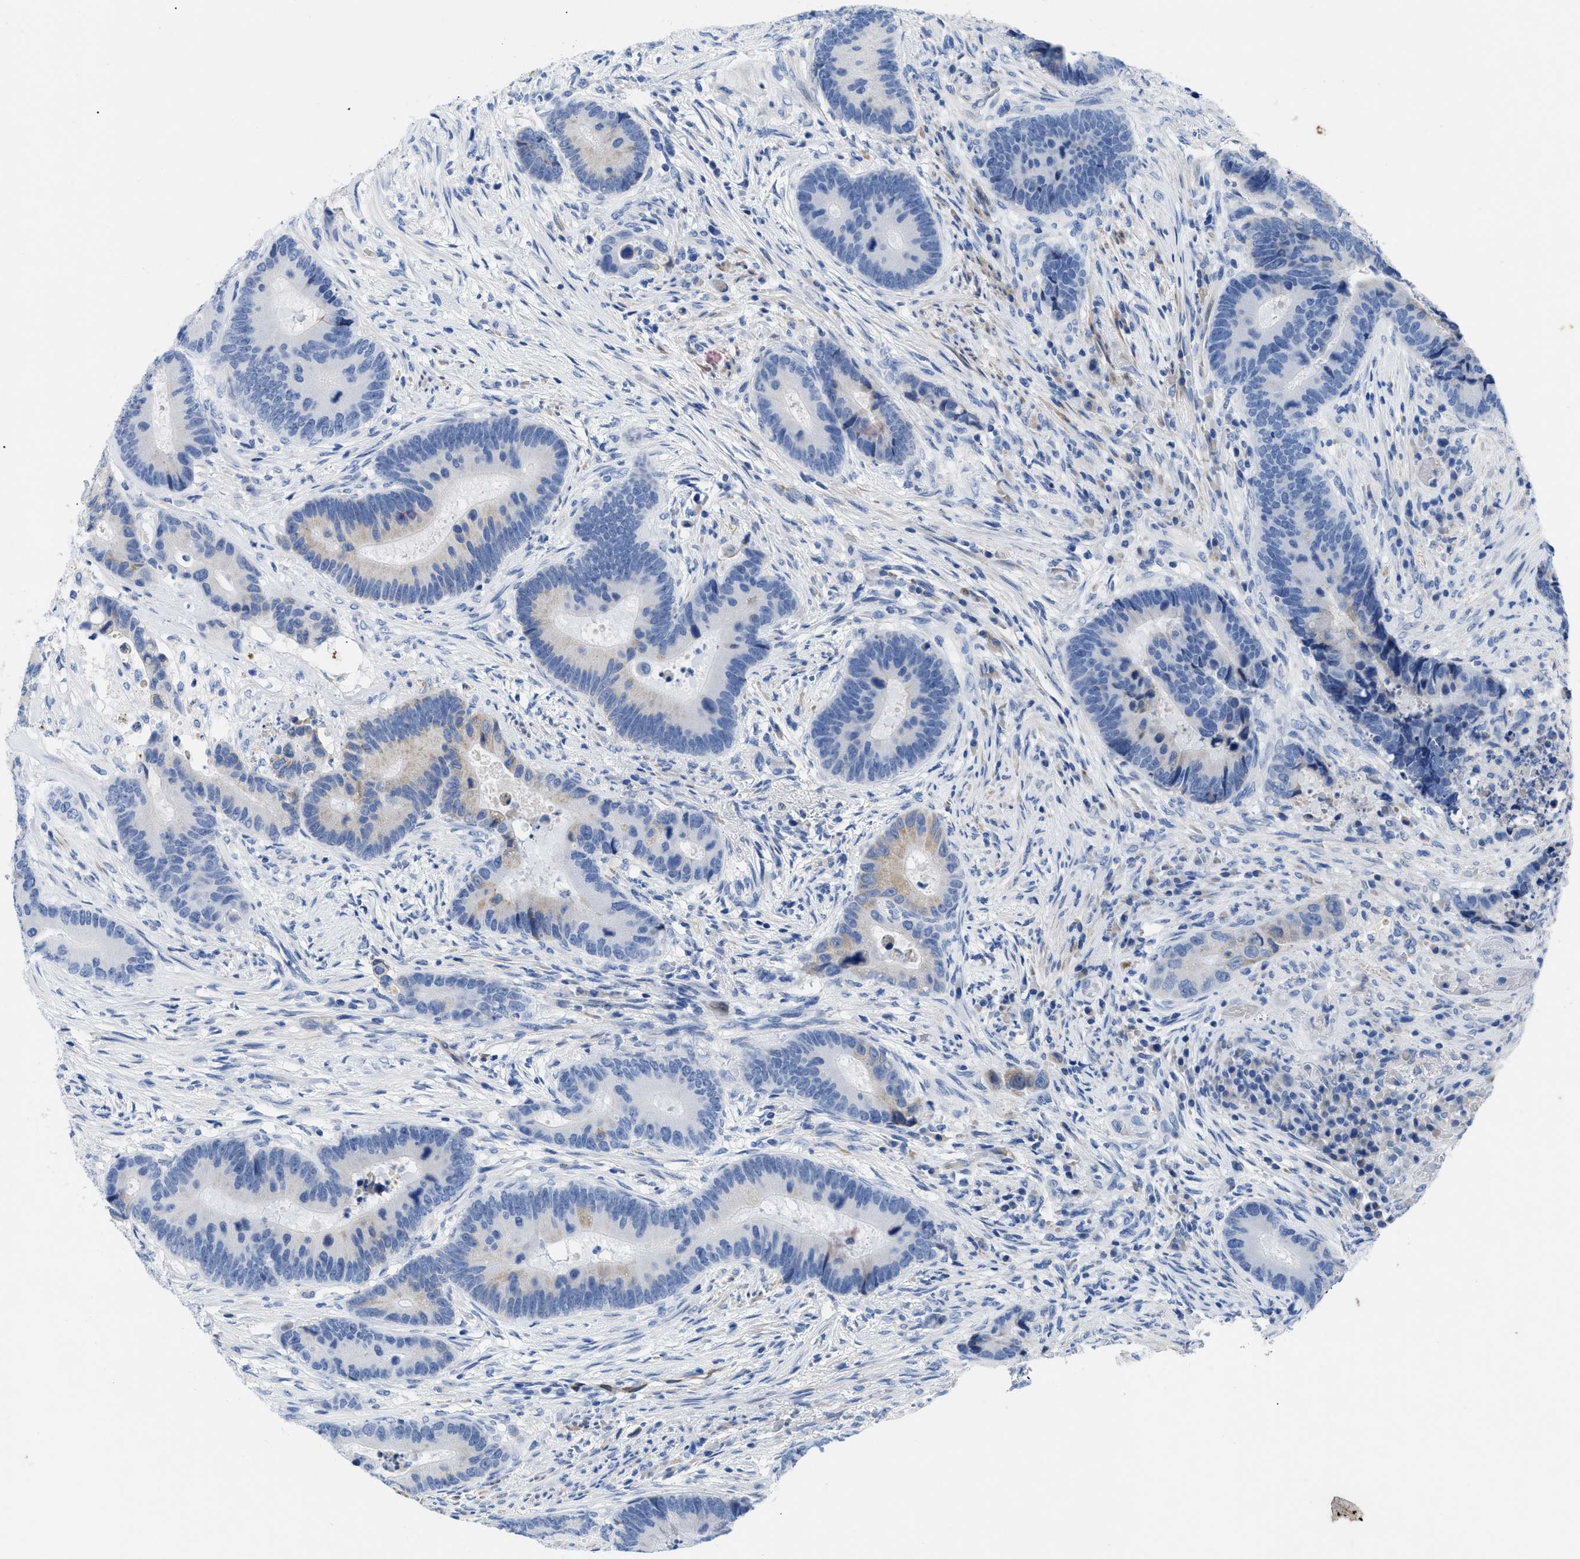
{"staining": {"intensity": "negative", "quantity": "none", "location": "none"}, "tissue": "colorectal cancer", "cell_type": "Tumor cells", "image_type": "cancer", "snomed": [{"axis": "morphology", "description": "Adenocarcinoma, NOS"}, {"axis": "topography", "description": "Rectum"}], "caption": "A high-resolution micrograph shows immunohistochemistry staining of colorectal cancer, which exhibits no significant expression in tumor cells. (DAB immunohistochemistry (IHC), high magnification).", "gene": "TMEM68", "patient": {"sex": "female", "age": 89}}